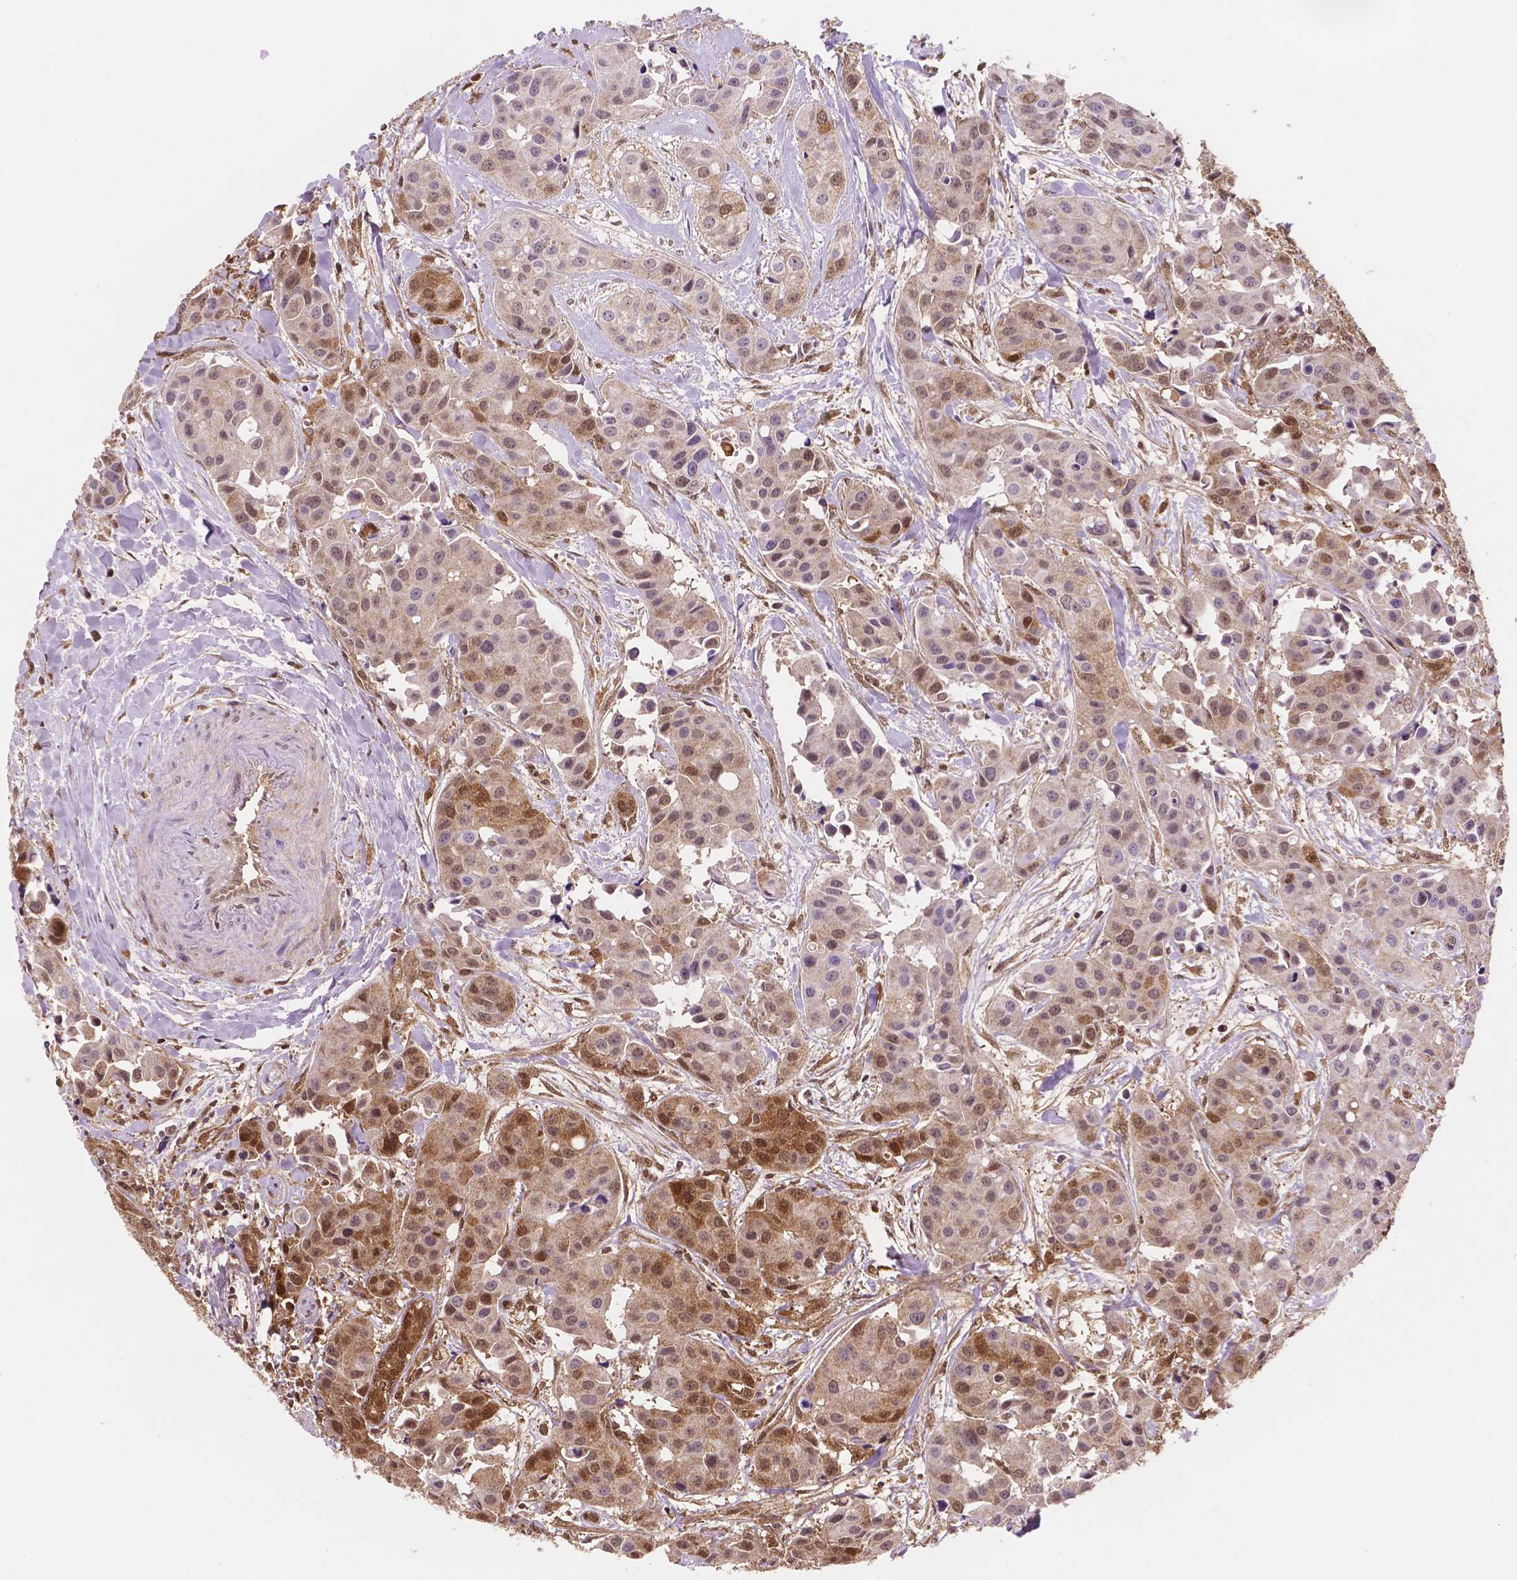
{"staining": {"intensity": "moderate", "quantity": "25%-75%", "location": "cytoplasmic/membranous,nuclear"}, "tissue": "head and neck cancer", "cell_type": "Tumor cells", "image_type": "cancer", "snomed": [{"axis": "morphology", "description": "Adenocarcinoma, NOS"}, {"axis": "topography", "description": "Head-Neck"}], "caption": "Human head and neck cancer stained with a protein marker demonstrates moderate staining in tumor cells.", "gene": "UBE2L6", "patient": {"sex": "male", "age": 76}}